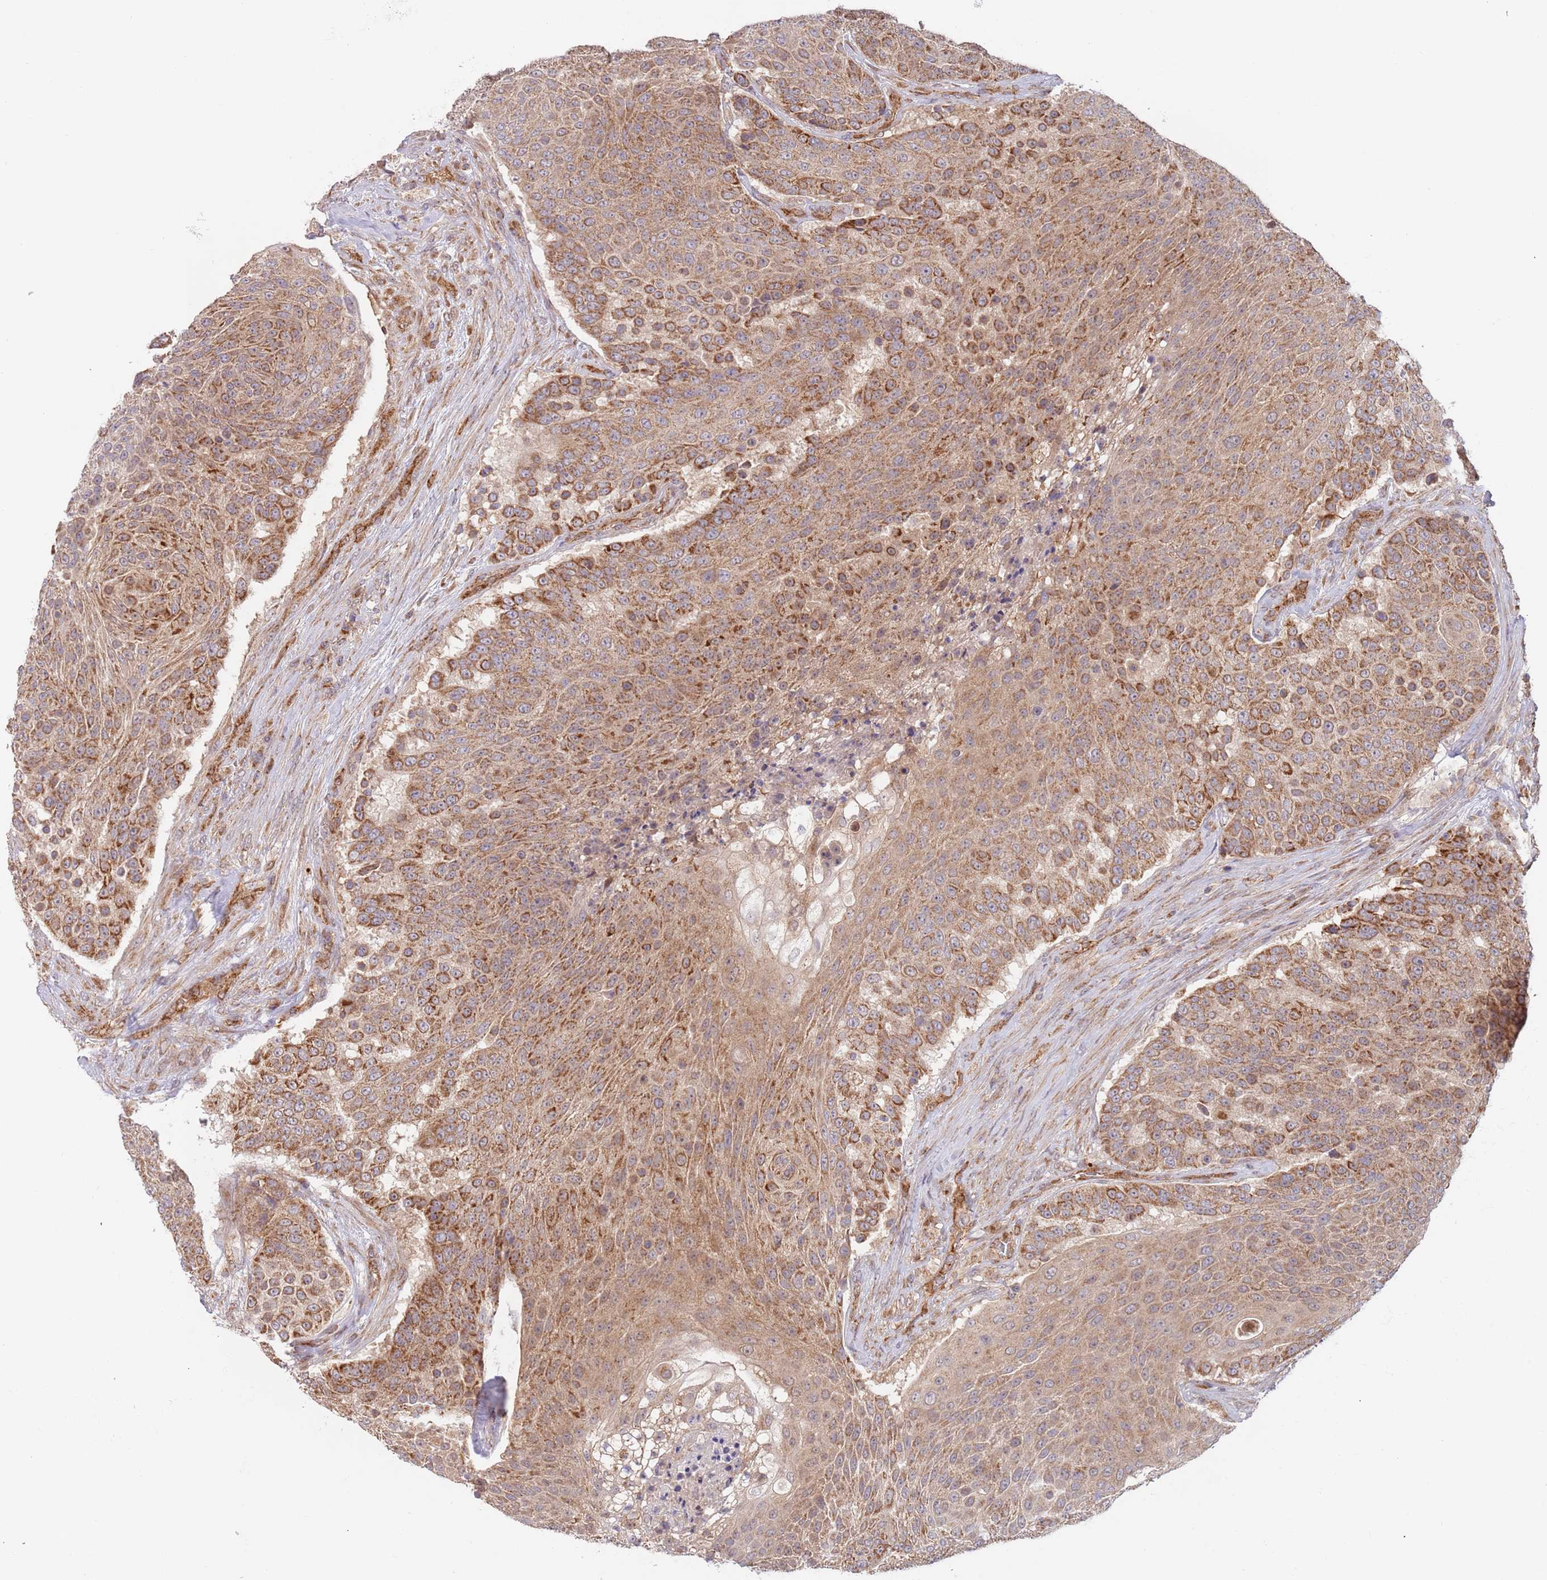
{"staining": {"intensity": "moderate", "quantity": ">75%", "location": "cytoplasmic/membranous"}, "tissue": "urothelial cancer", "cell_type": "Tumor cells", "image_type": "cancer", "snomed": [{"axis": "morphology", "description": "Urothelial carcinoma, High grade"}, {"axis": "topography", "description": "Urinary bladder"}], "caption": "Urothelial carcinoma (high-grade) was stained to show a protein in brown. There is medium levels of moderate cytoplasmic/membranous expression in approximately >75% of tumor cells. (IHC, brightfield microscopy, high magnification).", "gene": "GUK1", "patient": {"sex": "female", "age": 63}}